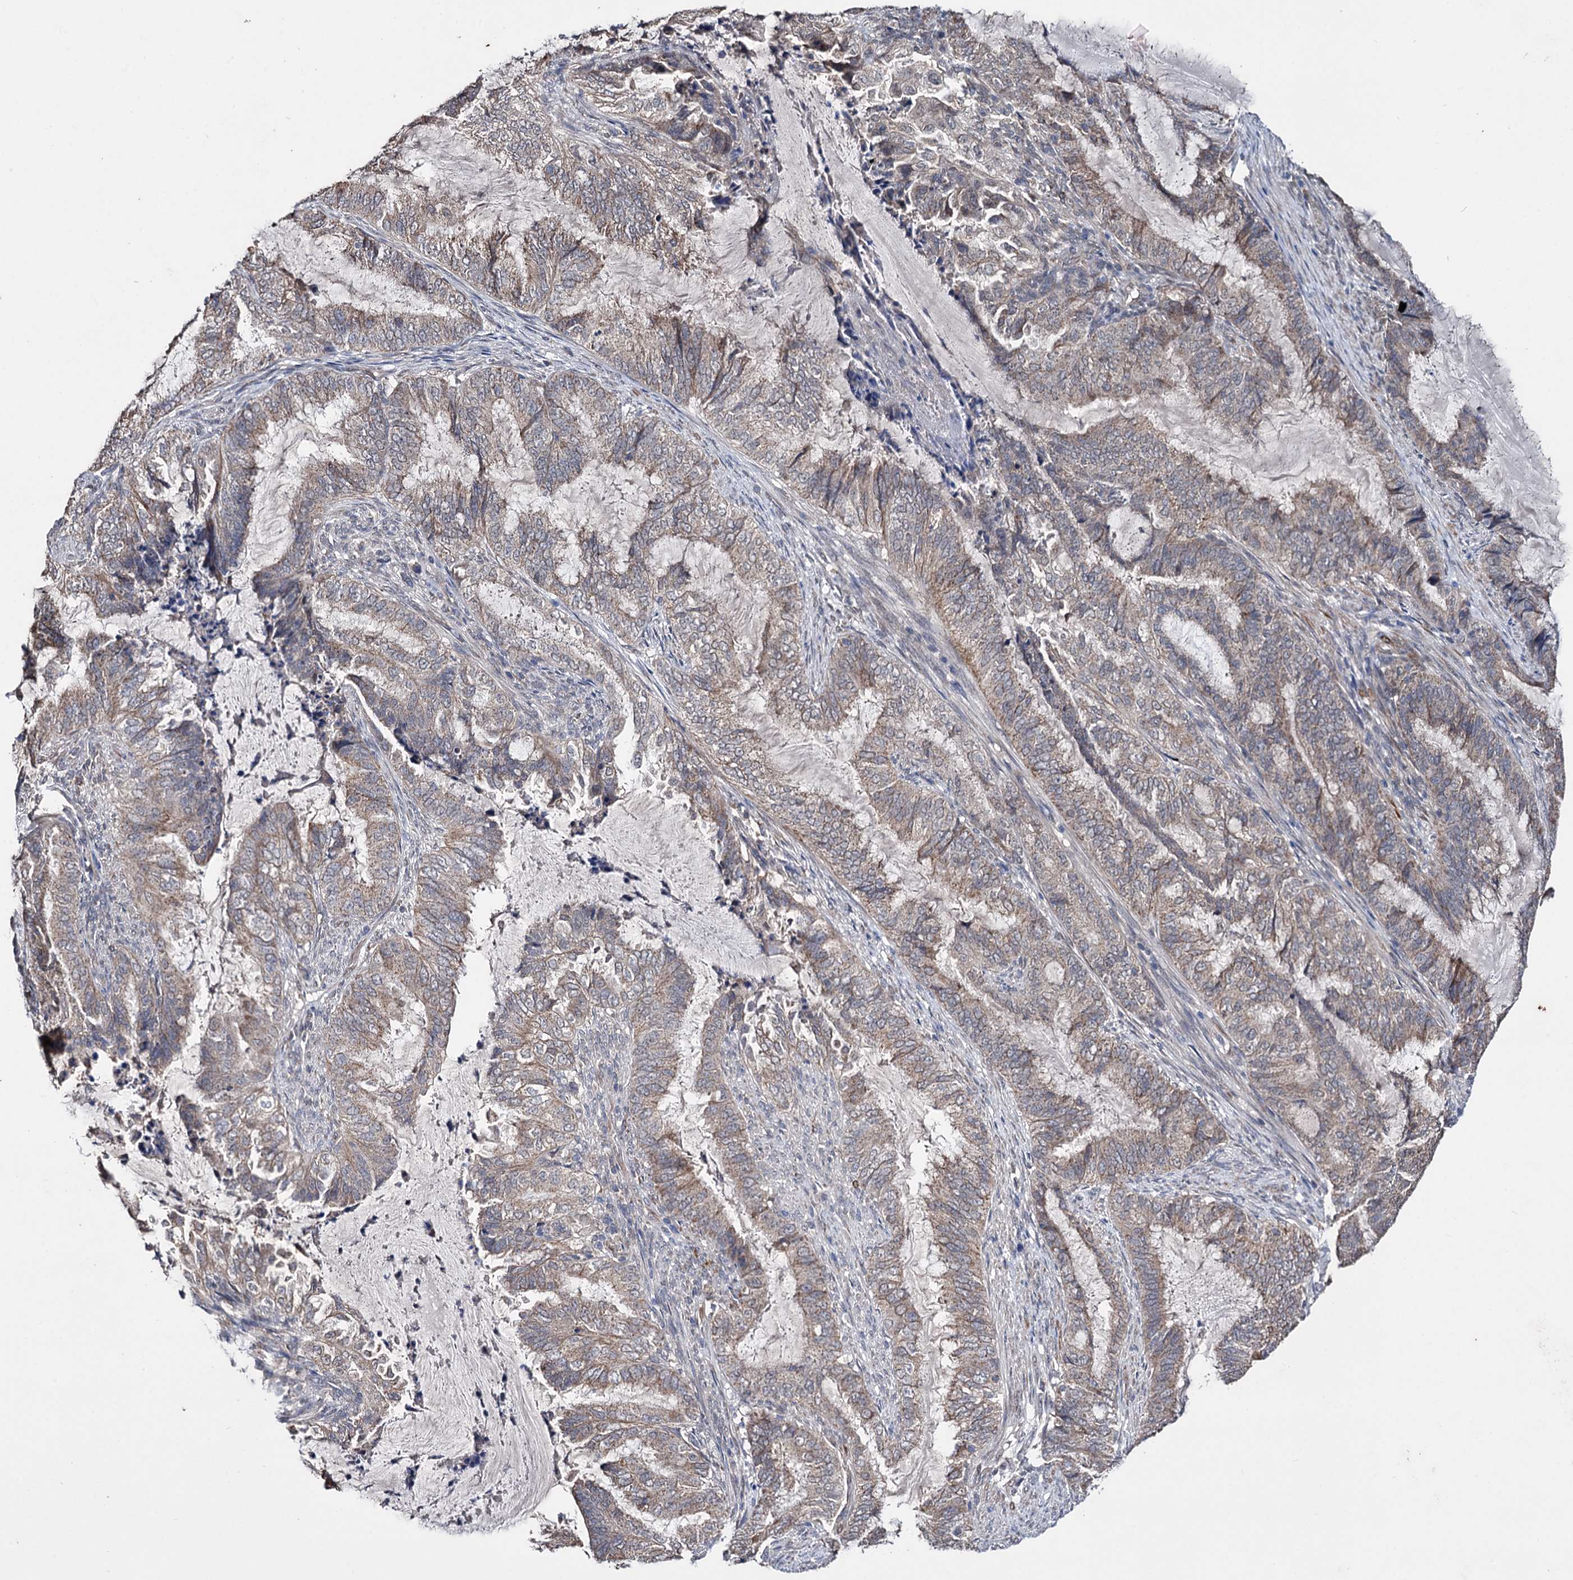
{"staining": {"intensity": "weak", "quantity": ">75%", "location": "cytoplasmic/membranous"}, "tissue": "endometrial cancer", "cell_type": "Tumor cells", "image_type": "cancer", "snomed": [{"axis": "morphology", "description": "Adenocarcinoma, NOS"}, {"axis": "topography", "description": "Endometrium"}], "caption": "About >75% of tumor cells in human endometrial adenocarcinoma exhibit weak cytoplasmic/membranous protein staining as visualized by brown immunohistochemical staining.", "gene": "CLPB", "patient": {"sex": "female", "age": 51}}